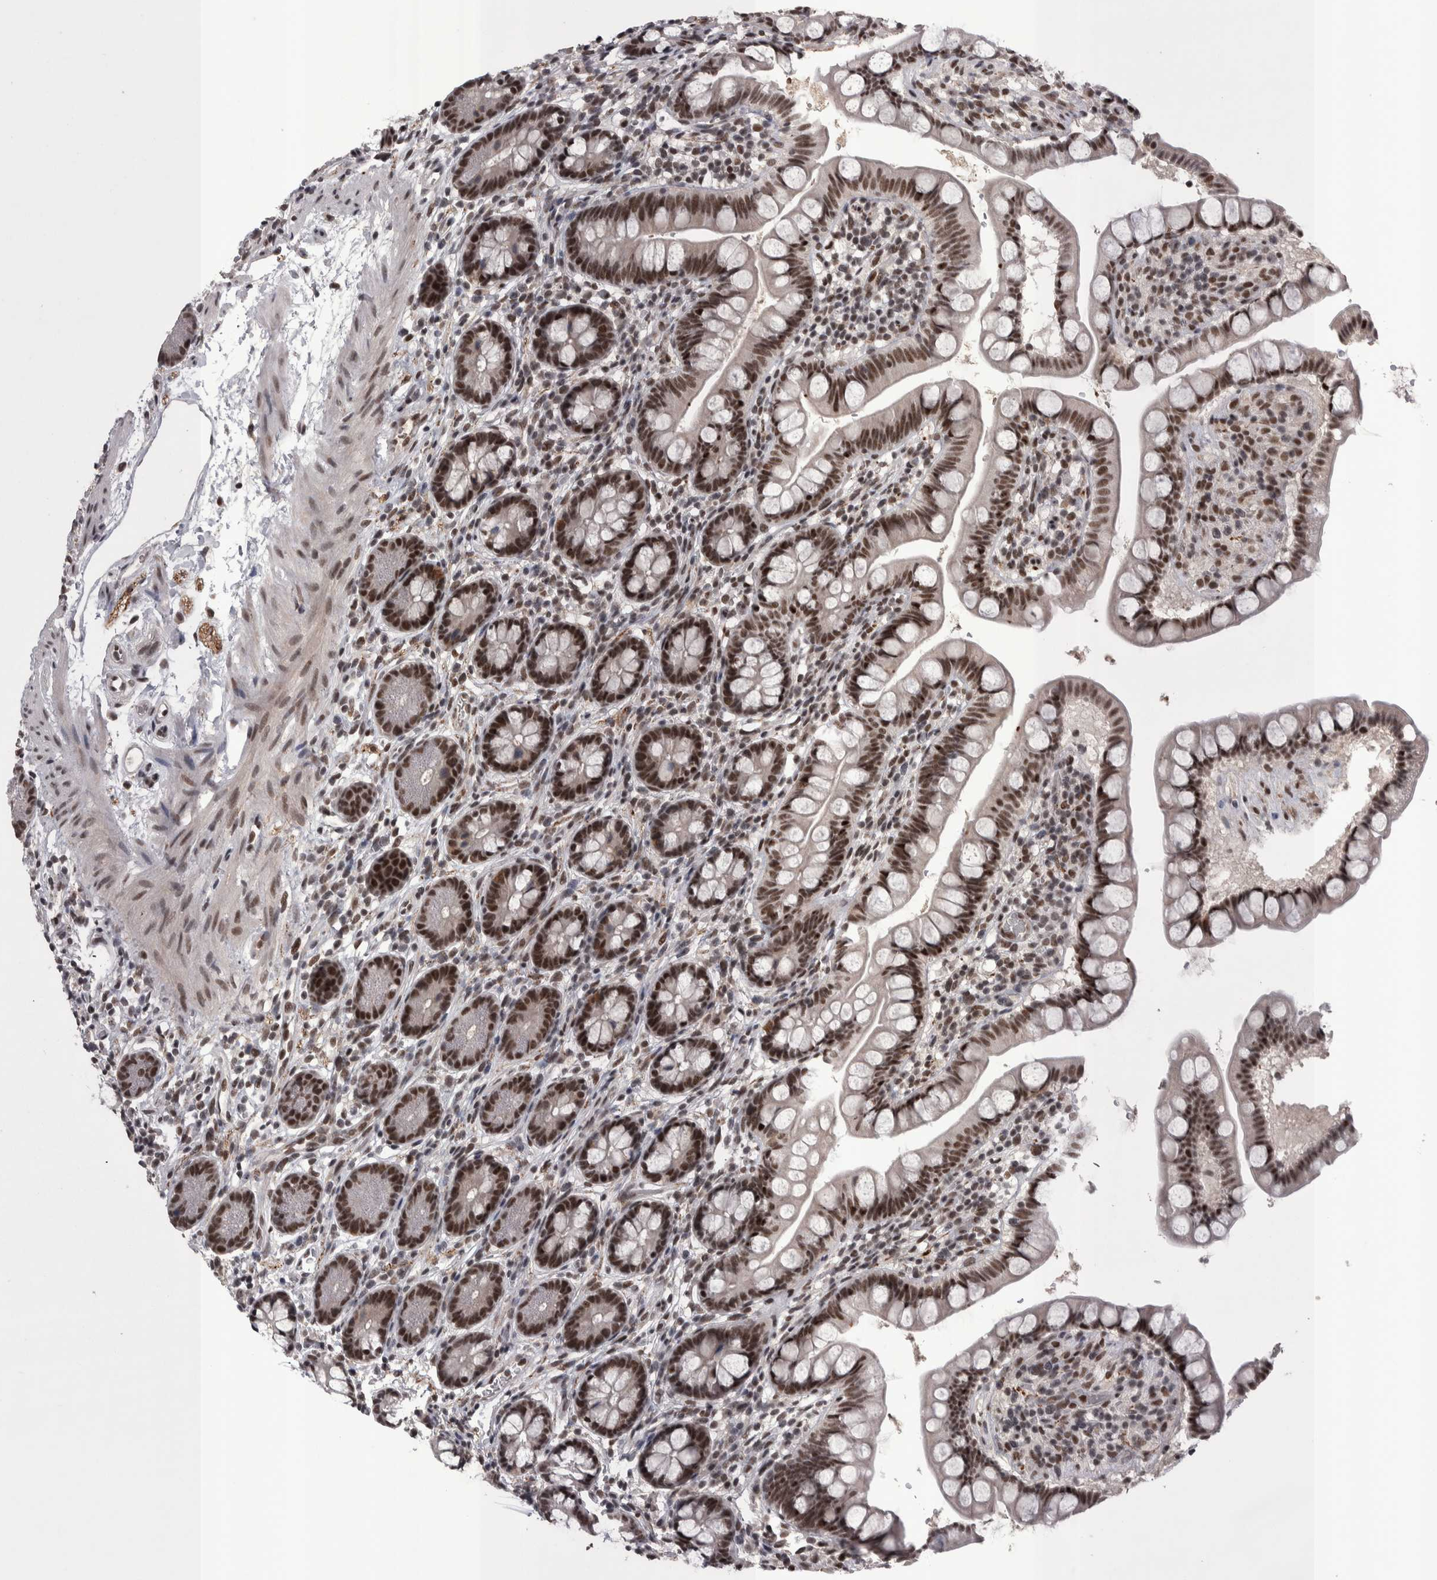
{"staining": {"intensity": "moderate", "quantity": ">75%", "location": "nuclear"}, "tissue": "small intestine", "cell_type": "Glandular cells", "image_type": "normal", "snomed": [{"axis": "morphology", "description": "Normal tissue, NOS"}, {"axis": "topography", "description": "Small intestine"}], "caption": "Glandular cells demonstrate medium levels of moderate nuclear positivity in approximately >75% of cells in unremarkable small intestine.", "gene": "DMTF1", "patient": {"sex": "female", "age": 84}}